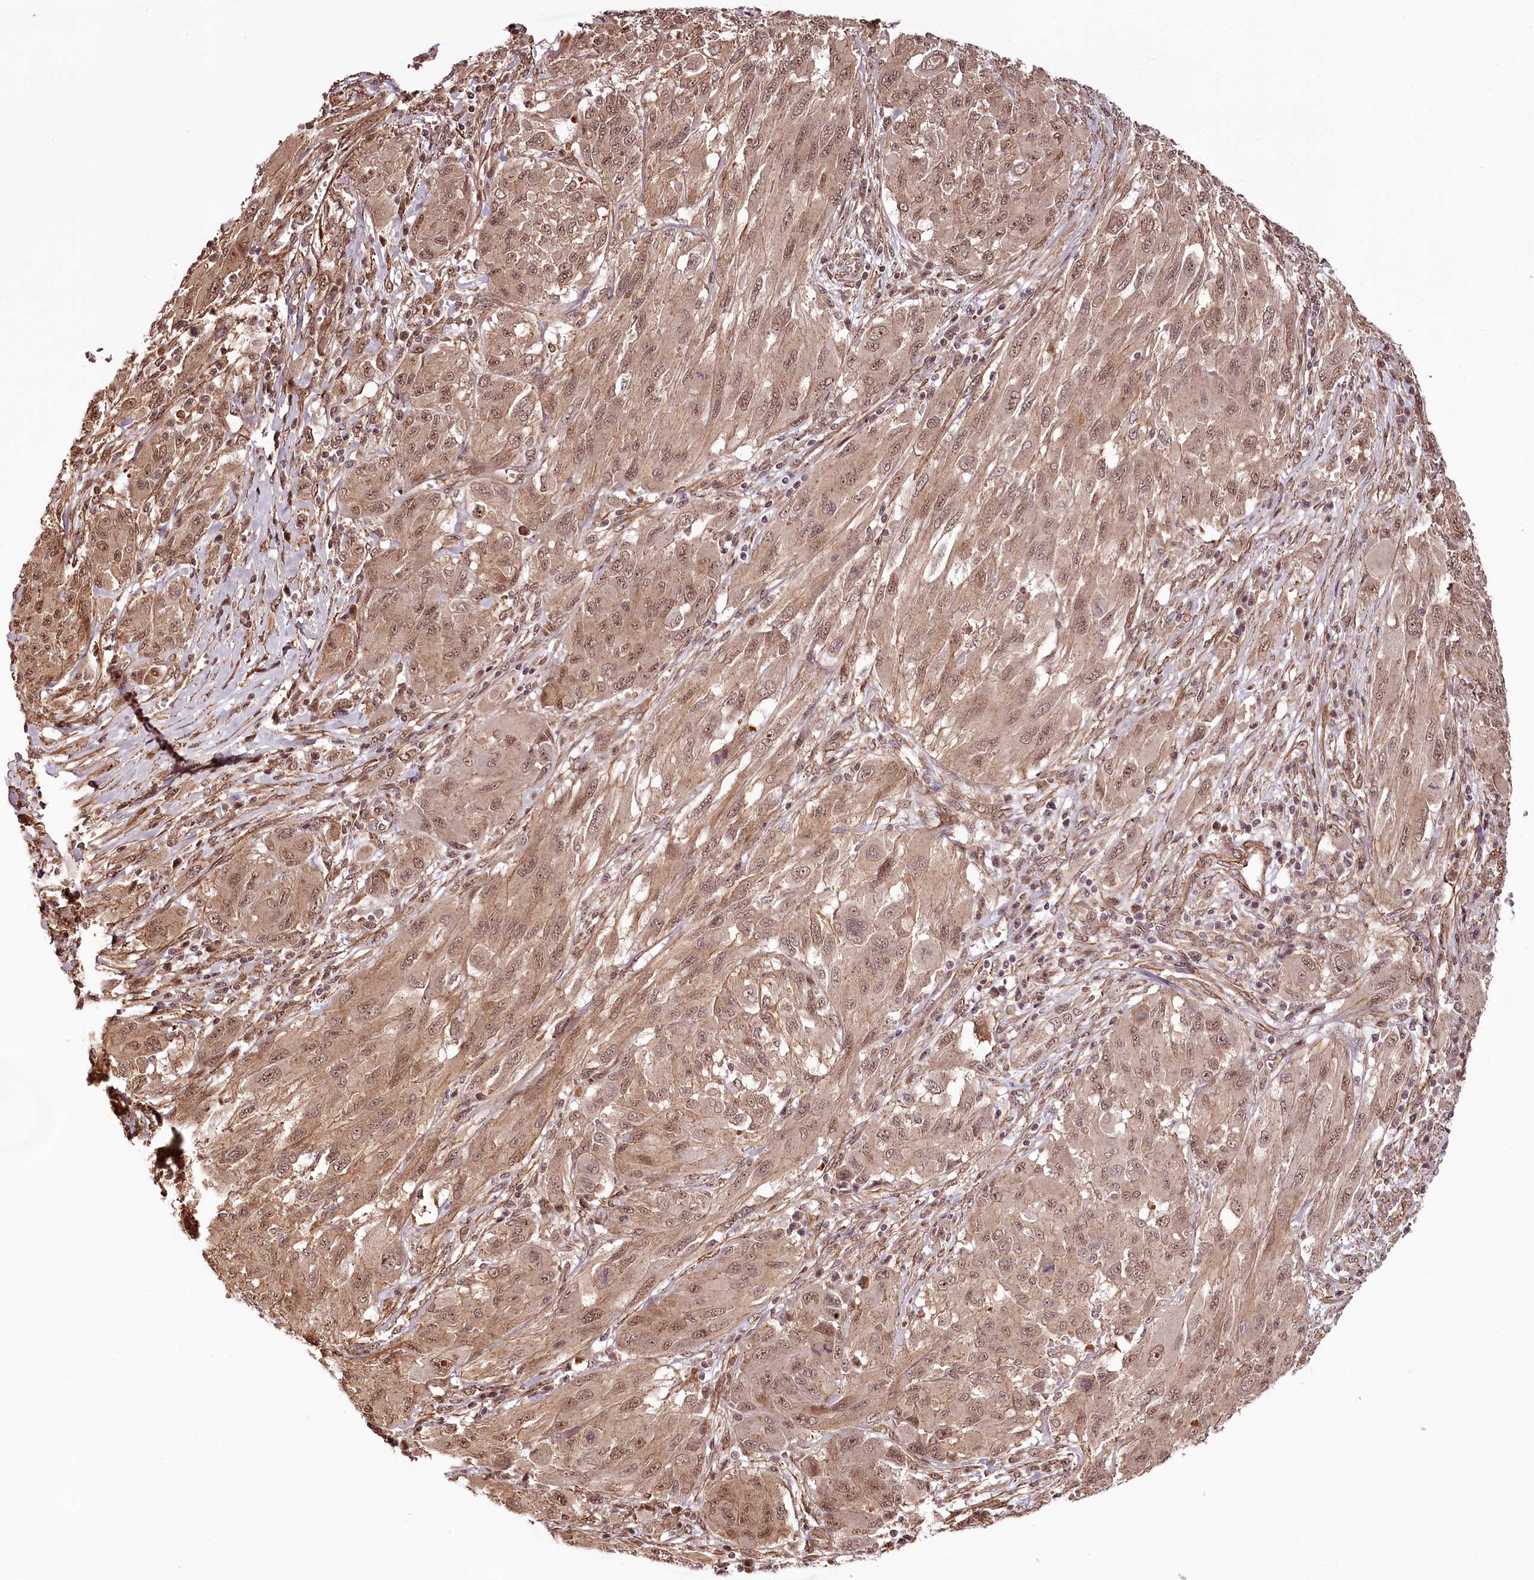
{"staining": {"intensity": "moderate", "quantity": ">75%", "location": "cytoplasmic/membranous,nuclear"}, "tissue": "melanoma", "cell_type": "Tumor cells", "image_type": "cancer", "snomed": [{"axis": "morphology", "description": "Malignant melanoma, NOS"}, {"axis": "topography", "description": "Skin"}], "caption": "An immunohistochemistry (IHC) image of tumor tissue is shown. Protein staining in brown shows moderate cytoplasmic/membranous and nuclear positivity in malignant melanoma within tumor cells.", "gene": "TTC33", "patient": {"sex": "female", "age": 91}}